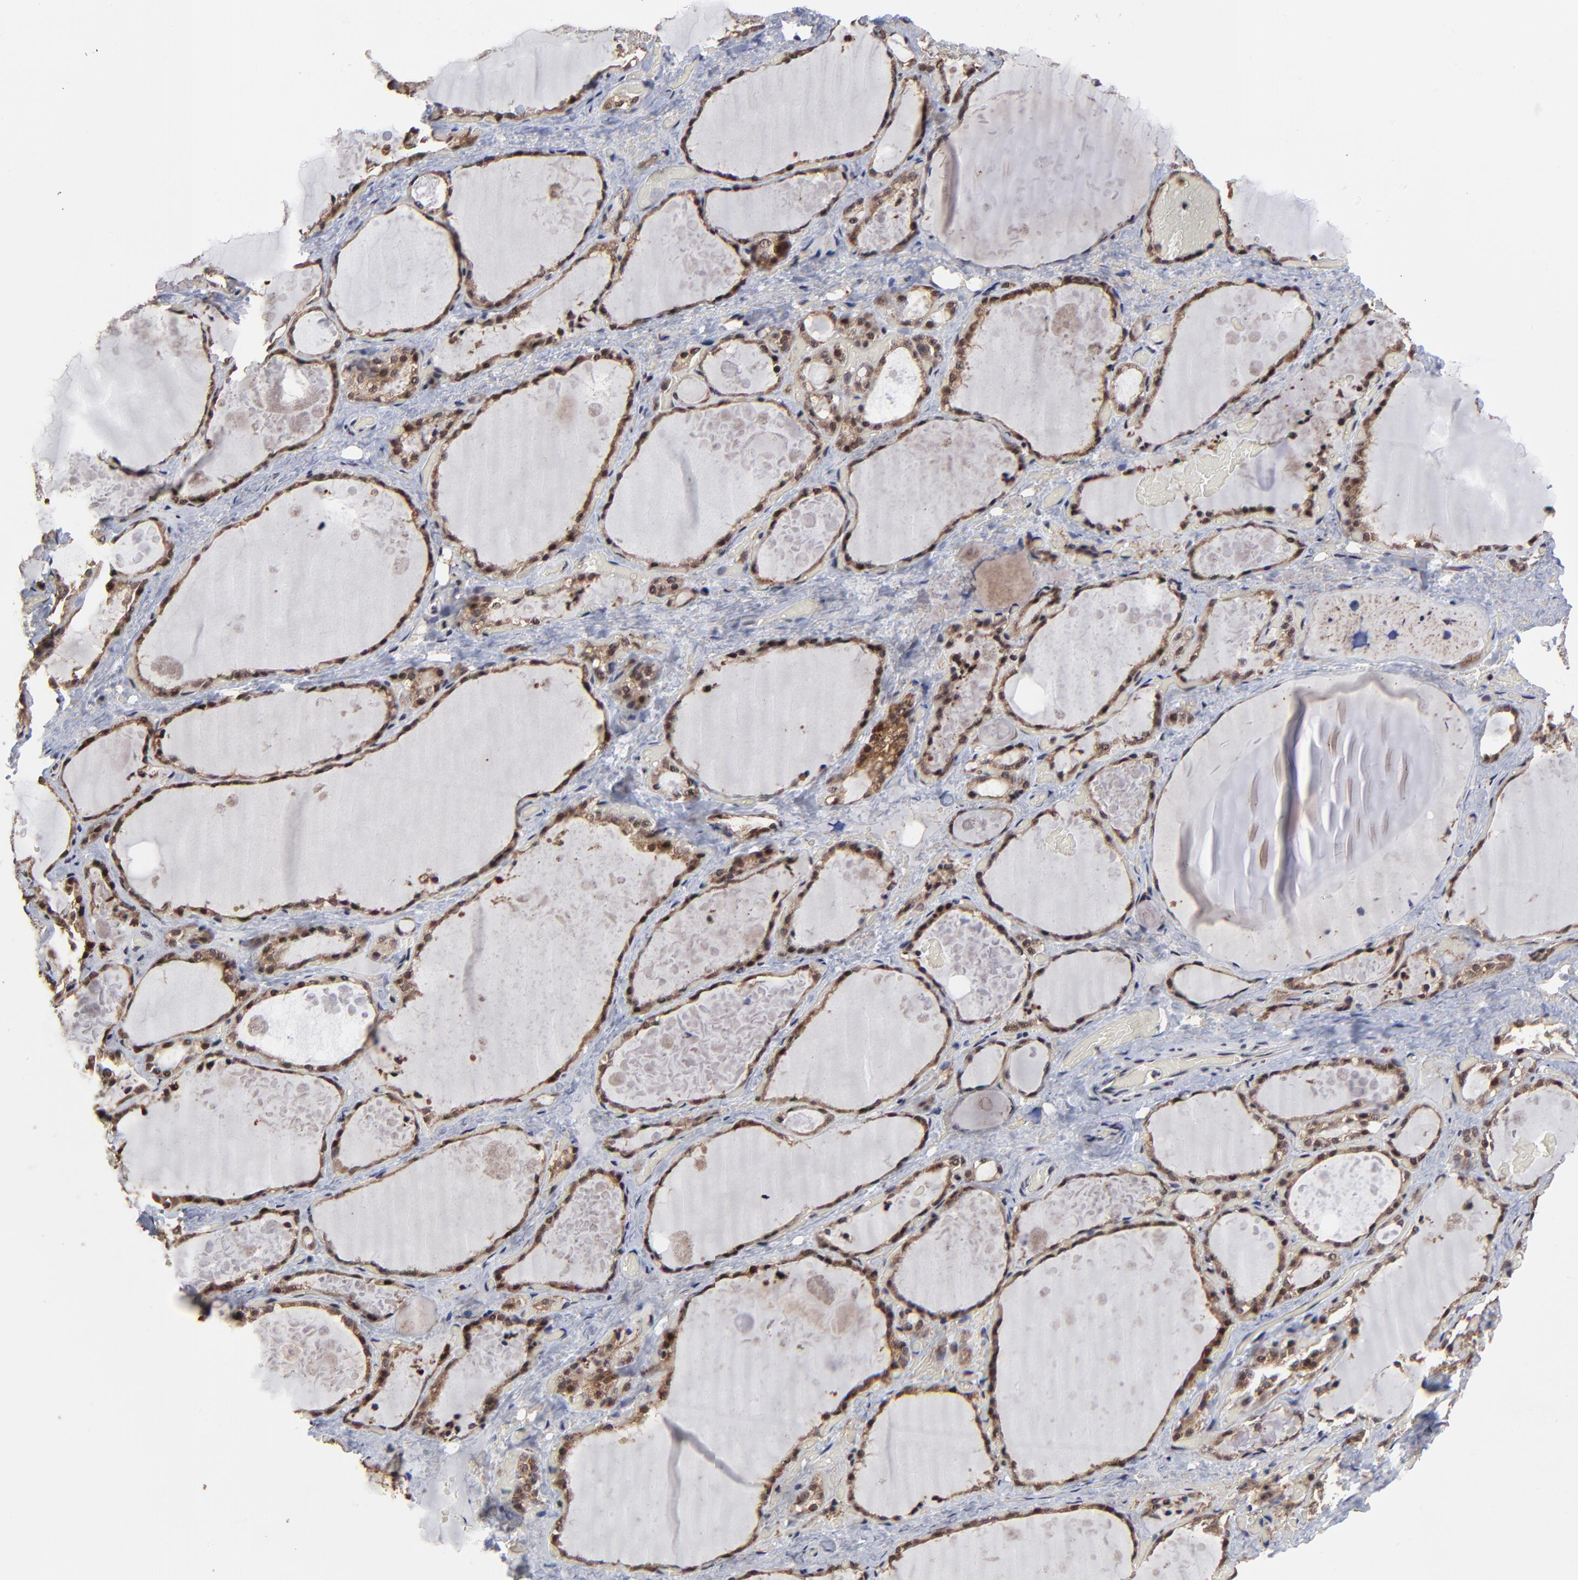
{"staining": {"intensity": "strong", "quantity": ">75%", "location": "nuclear"}, "tissue": "thyroid gland", "cell_type": "Glandular cells", "image_type": "normal", "snomed": [{"axis": "morphology", "description": "Normal tissue, NOS"}, {"axis": "topography", "description": "Thyroid gland"}], "caption": "The photomicrograph shows staining of normal thyroid gland, revealing strong nuclear protein expression (brown color) within glandular cells.", "gene": "RBM22", "patient": {"sex": "male", "age": 61}}